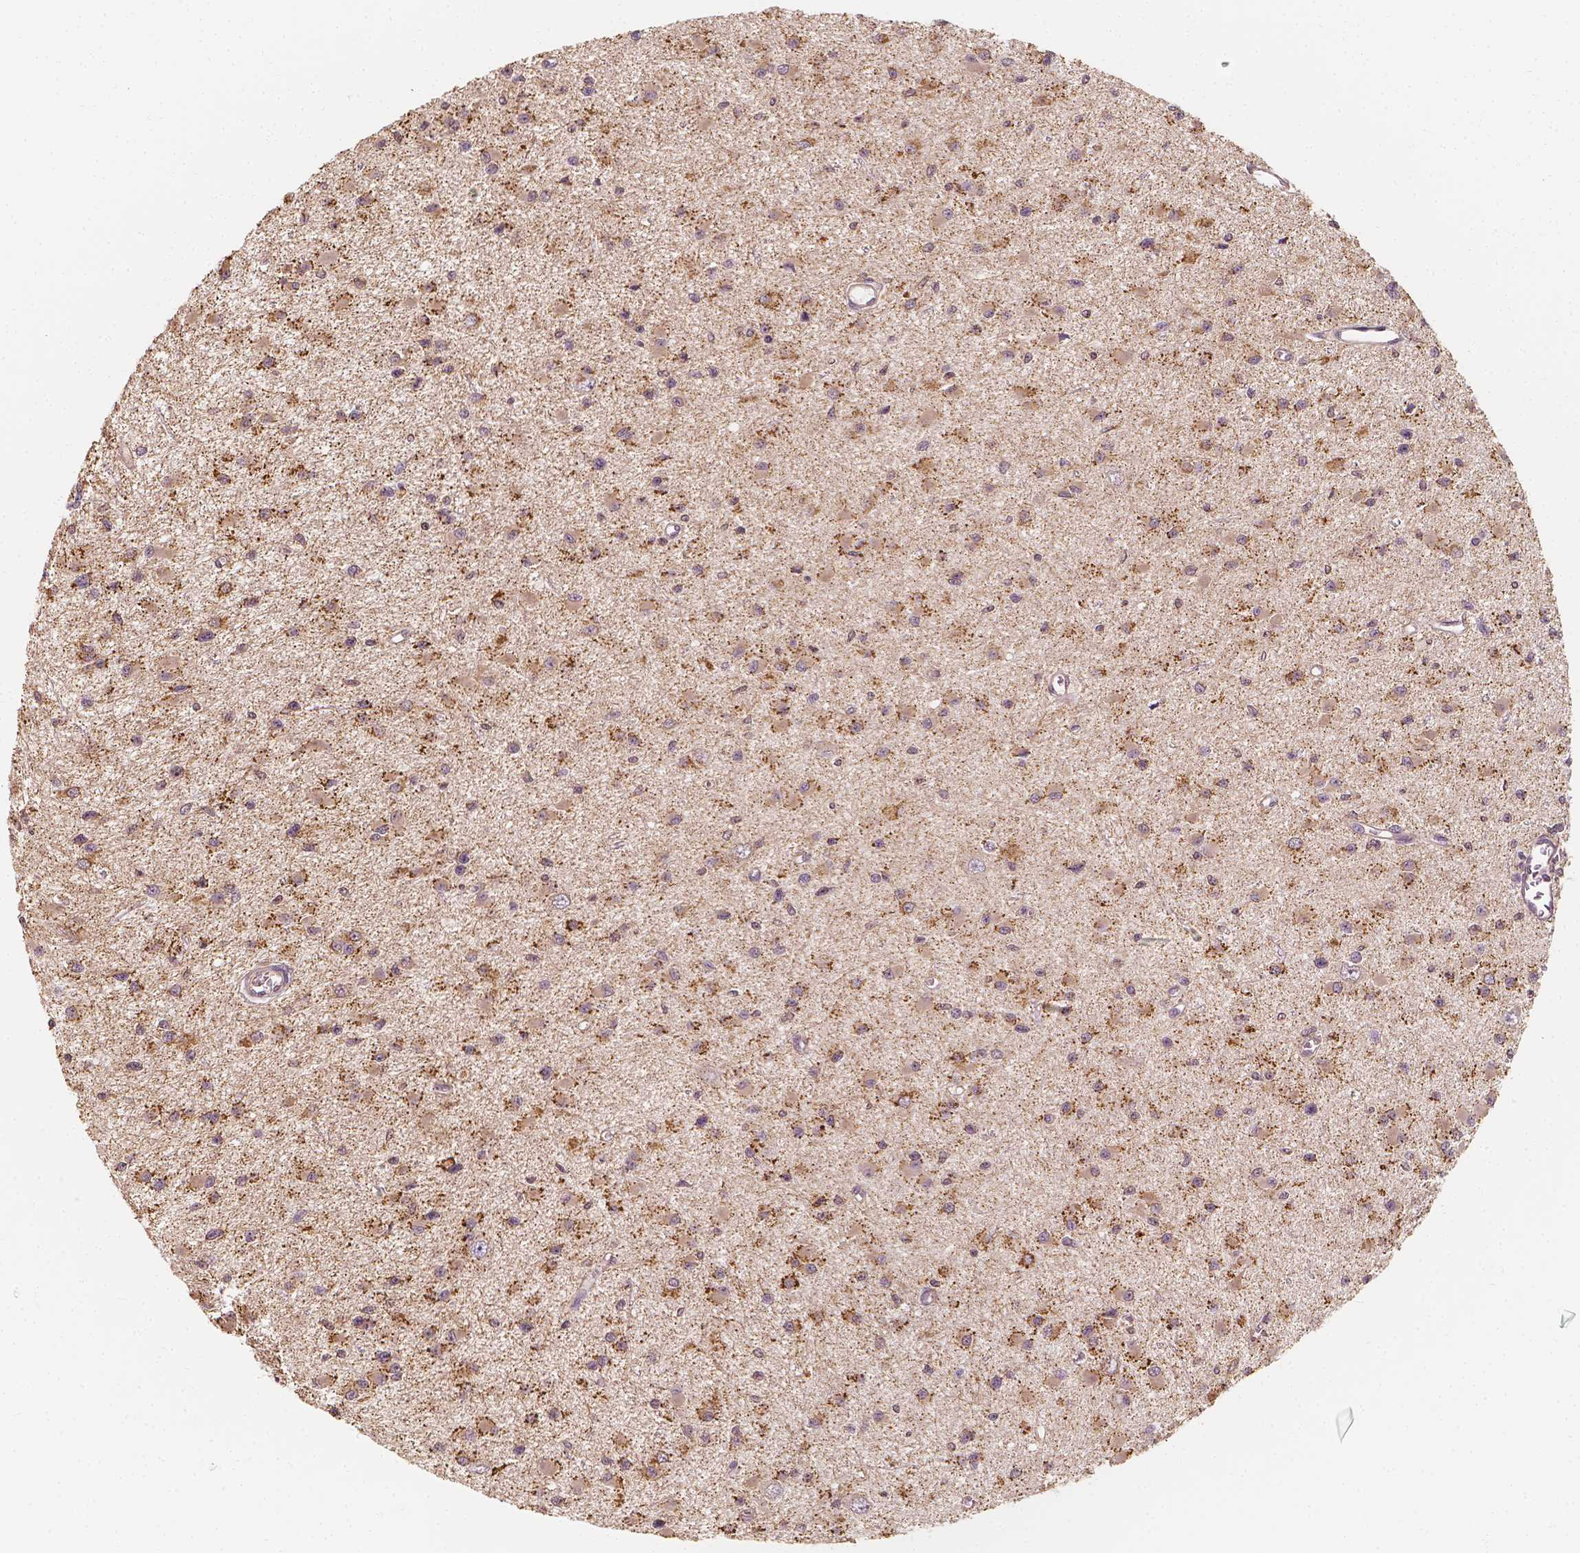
{"staining": {"intensity": "moderate", "quantity": "<25%", "location": "cytoplasmic/membranous"}, "tissue": "glioma", "cell_type": "Tumor cells", "image_type": "cancer", "snomed": [{"axis": "morphology", "description": "Glioma, malignant, High grade"}, {"axis": "topography", "description": "Brain"}], "caption": "Protein expression analysis of high-grade glioma (malignant) shows moderate cytoplasmic/membranous expression in approximately <25% of tumor cells.", "gene": "SHPK", "patient": {"sex": "male", "age": 54}}